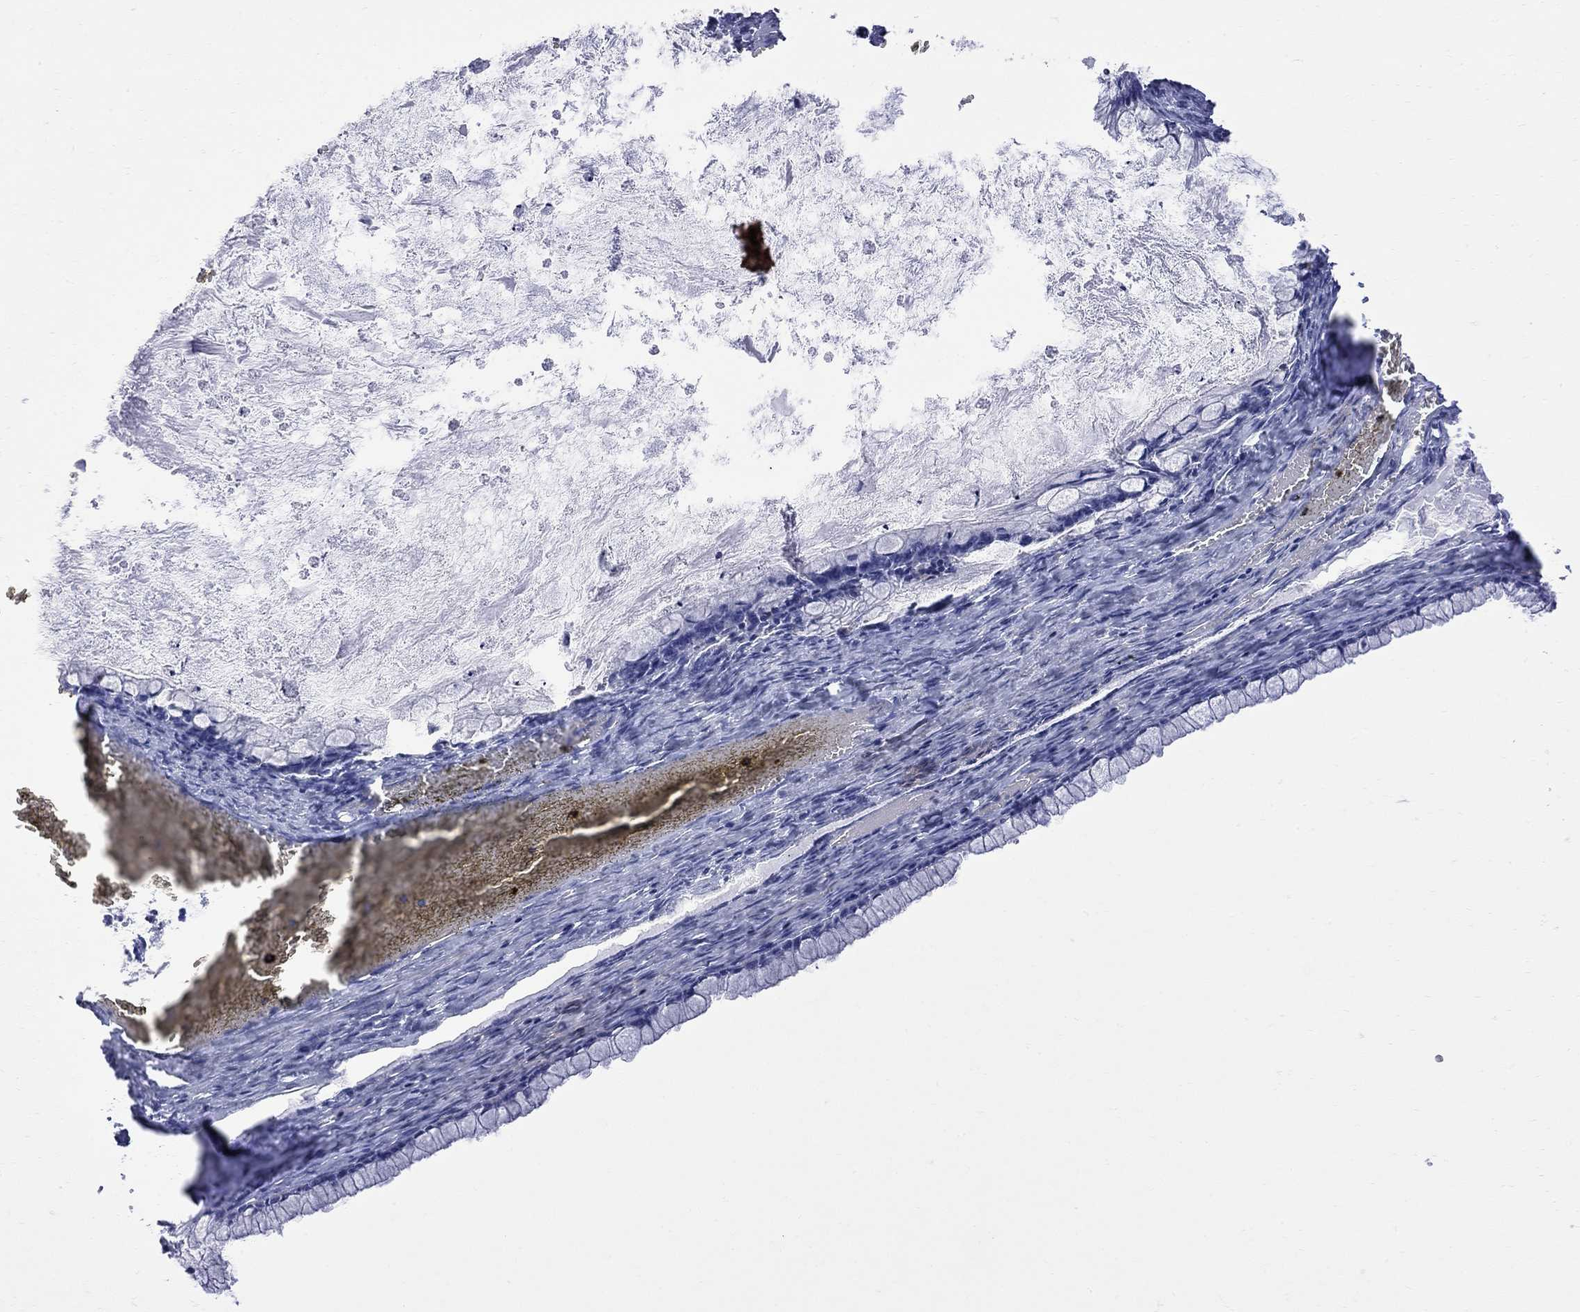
{"staining": {"intensity": "negative", "quantity": "none", "location": "none"}, "tissue": "ovarian cancer", "cell_type": "Tumor cells", "image_type": "cancer", "snomed": [{"axis": "morphology", "description": "Cystadenocarcinoma, mucinous, NOS"}, {"axis": "topography", "description": "Ovary"}], "caption": "The micrograph displays no significant staining in tumor cells of ovarian mucinous cystadenocarcinoma.", "gene": "ABI3", "patient": {"sex": "female", "age": 67}}